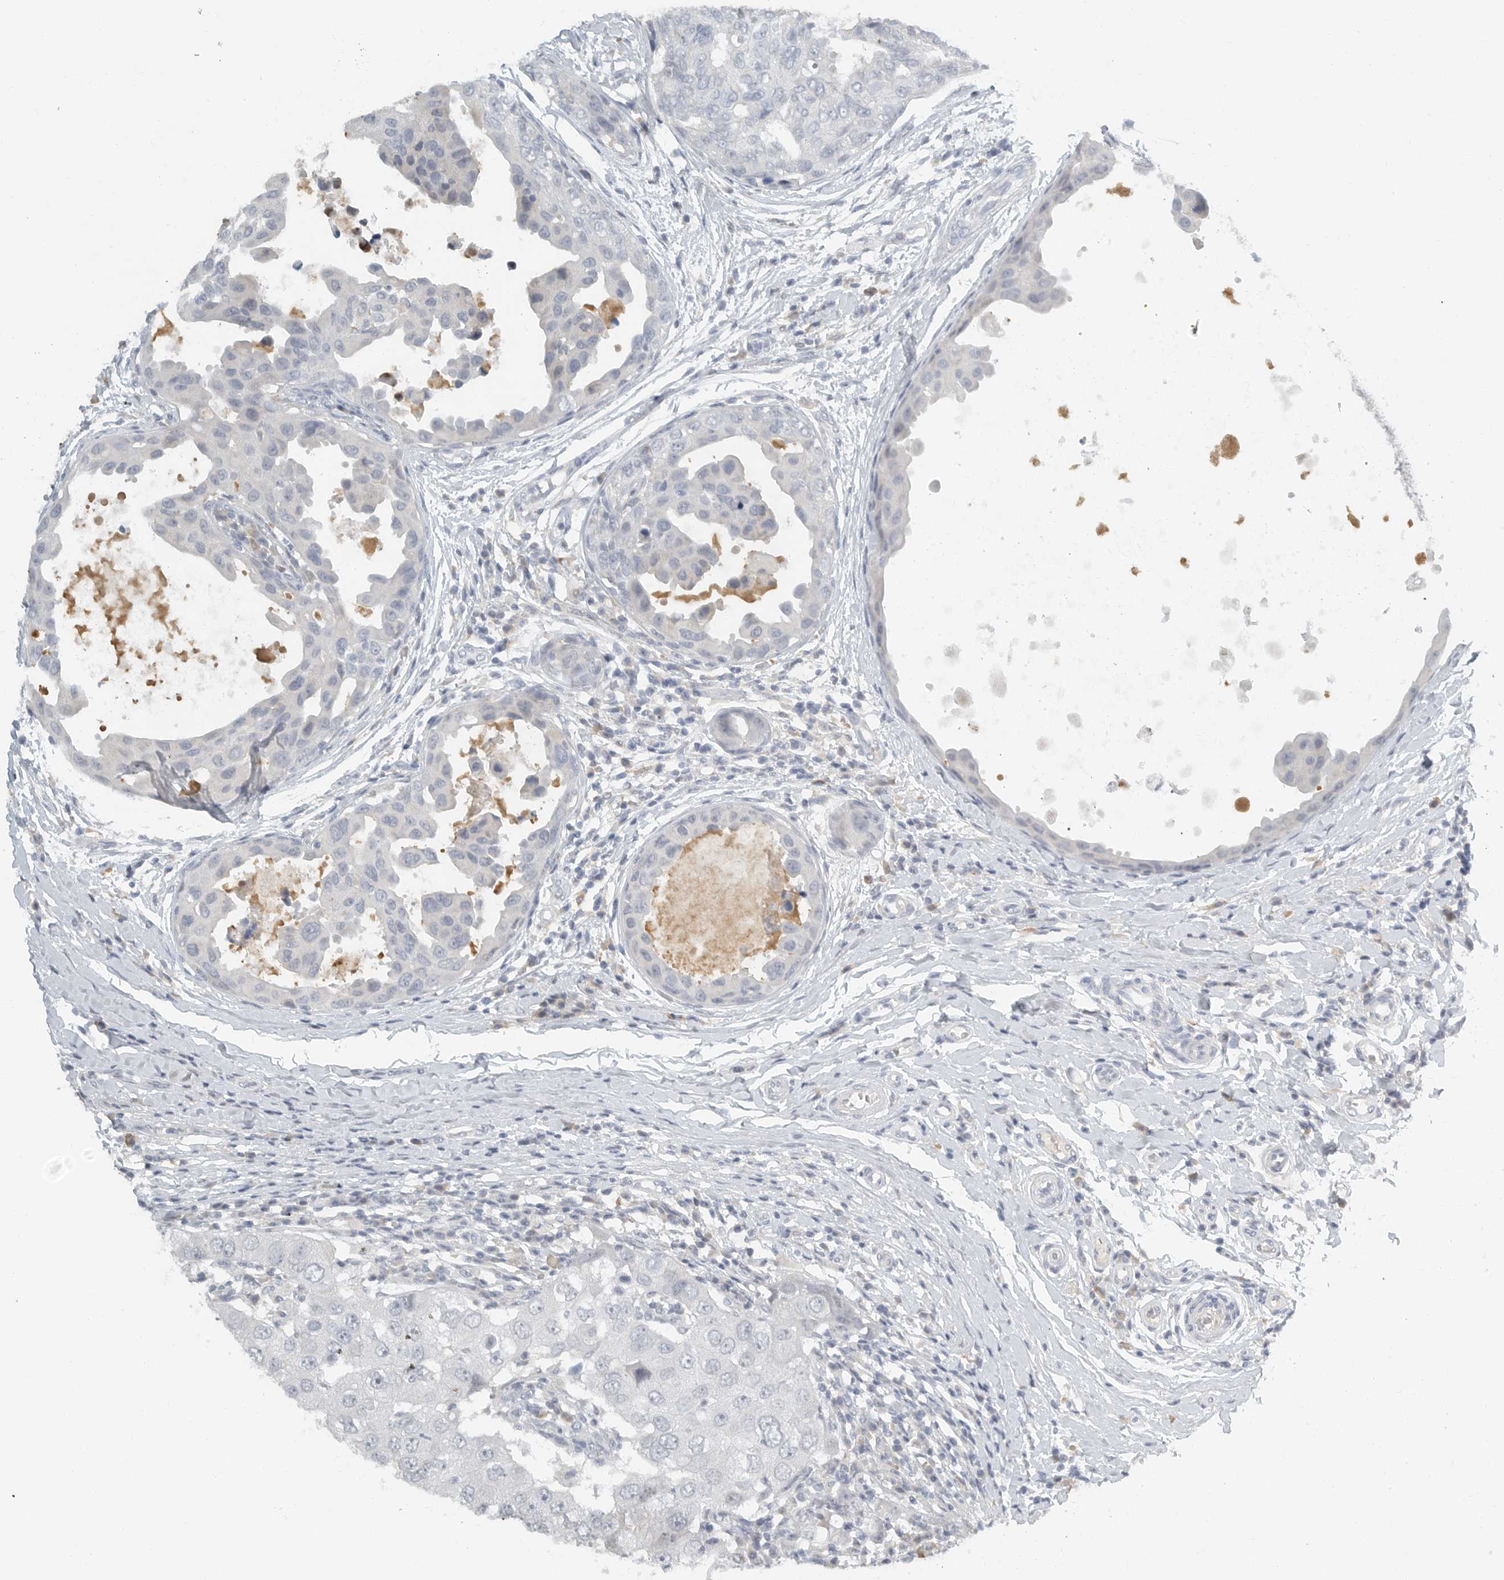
{"staining": {"intensity": "negative", "quantity": "none", "location": "none"}, "tissue": "breast cancer", "cell_type": "Tumor cells", "image_type": "cancer", "snomed": [{"axis": "morphology", "description": "Duct carcinoma"}, {"axis": "topography", "description": "Breast"}], "caption": "A high-resolution image shows immunohistochemistry (IHC) staining of breast cancer (intraductal carcinoma), which exhibits no significant staining in tumor cells.", "gene": "PAM", "patient": {"sex": "female", "age": 27}}